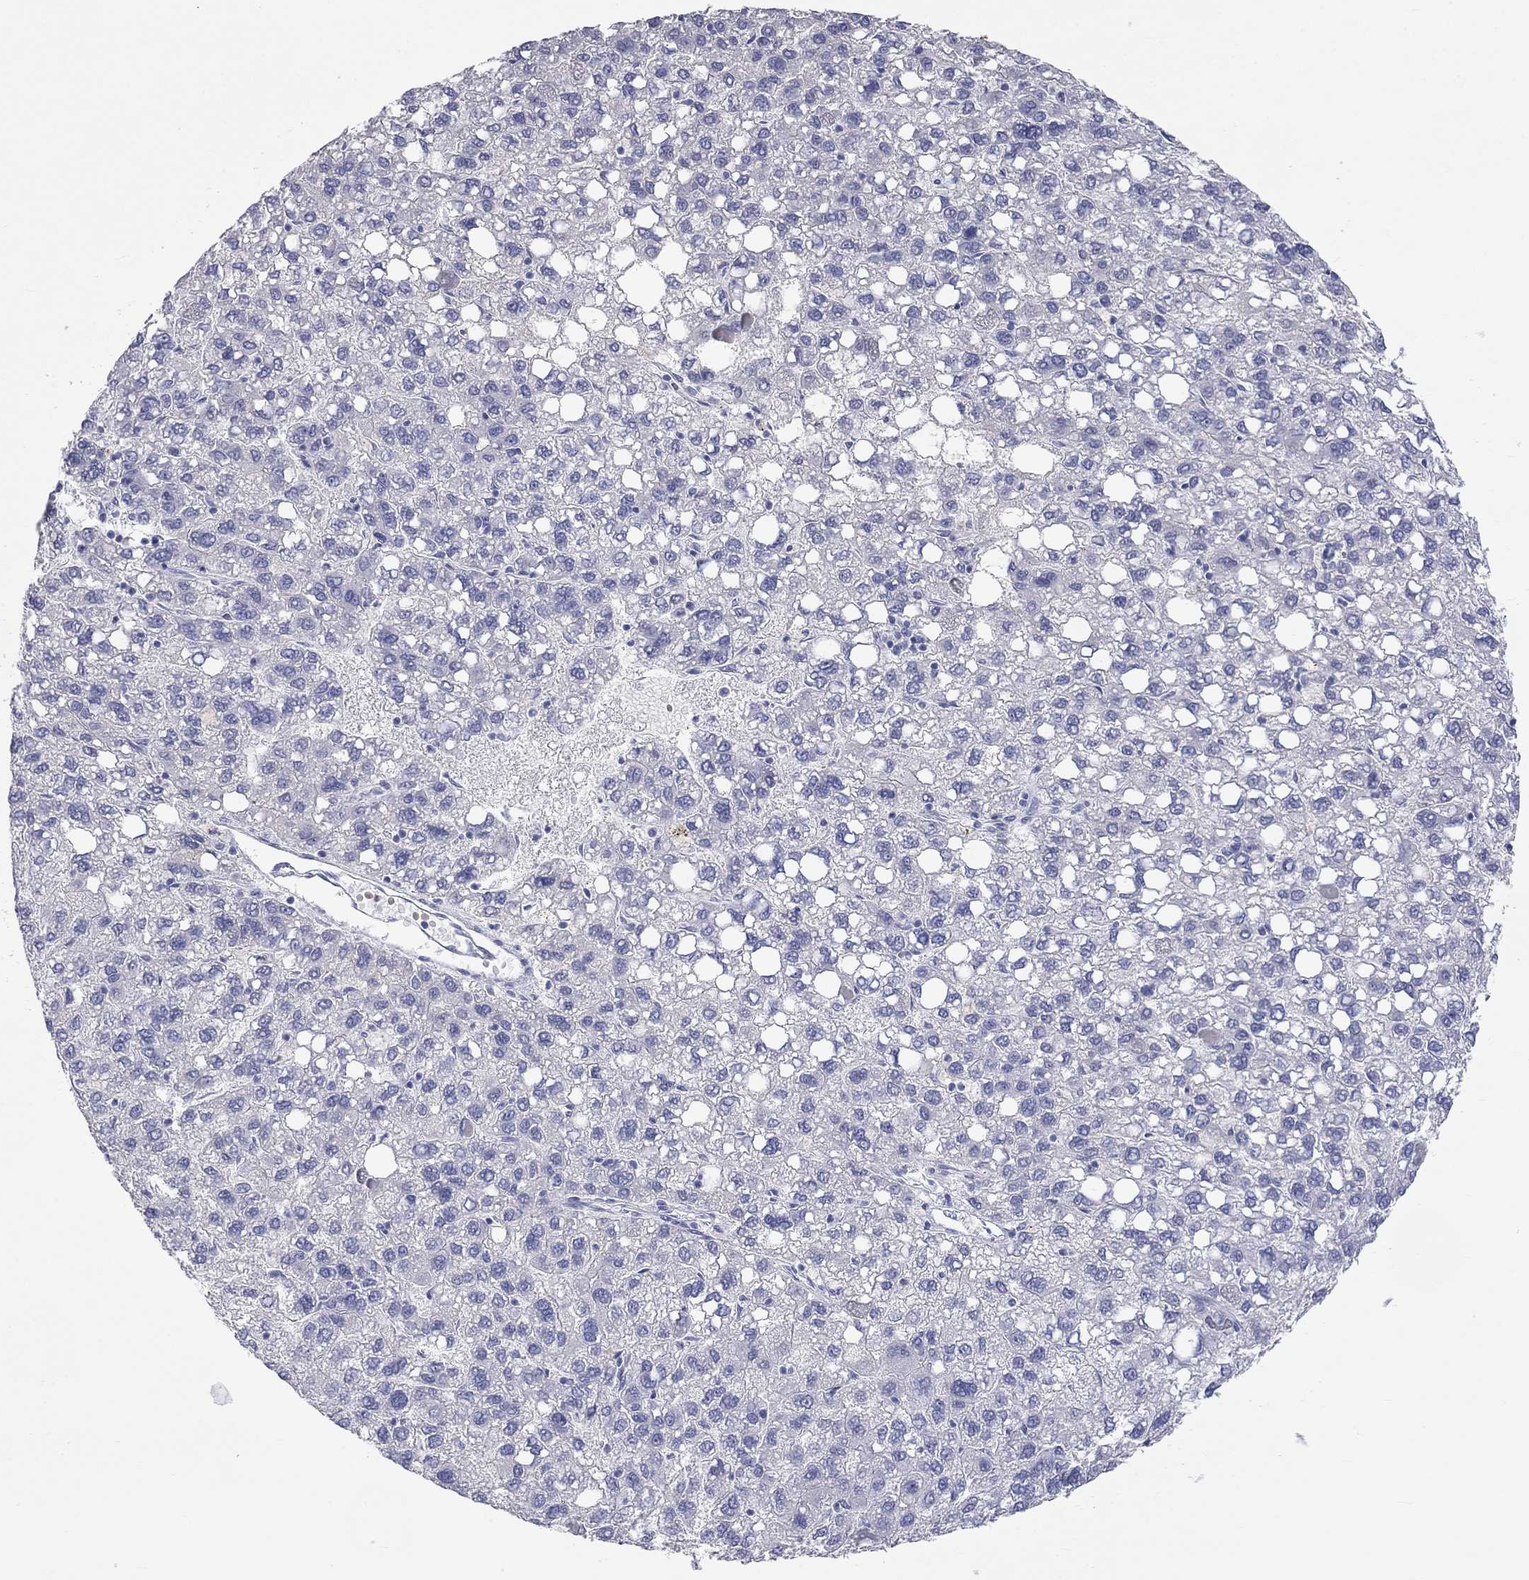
{"staining": {"intensity": "negative", "quantity": "none", "location": "none"}, "tissue": "liver cancer", "cell_type": "Tumor cells", "image_type": "cancer", "snomed": [{"axis": "morphology", "description": "Carcinoma, Hepatocellular, NOS"}, {"axis": "topography", "description": "Liver"}], "caption": "Immunohistochemistry (IHC) of human liver cancer (hepatocellular carcinoma) exhibits no positivity in tumor cells.", "gene": "PCDHGC5", "patient": {"sex": "female", "age": 82}}